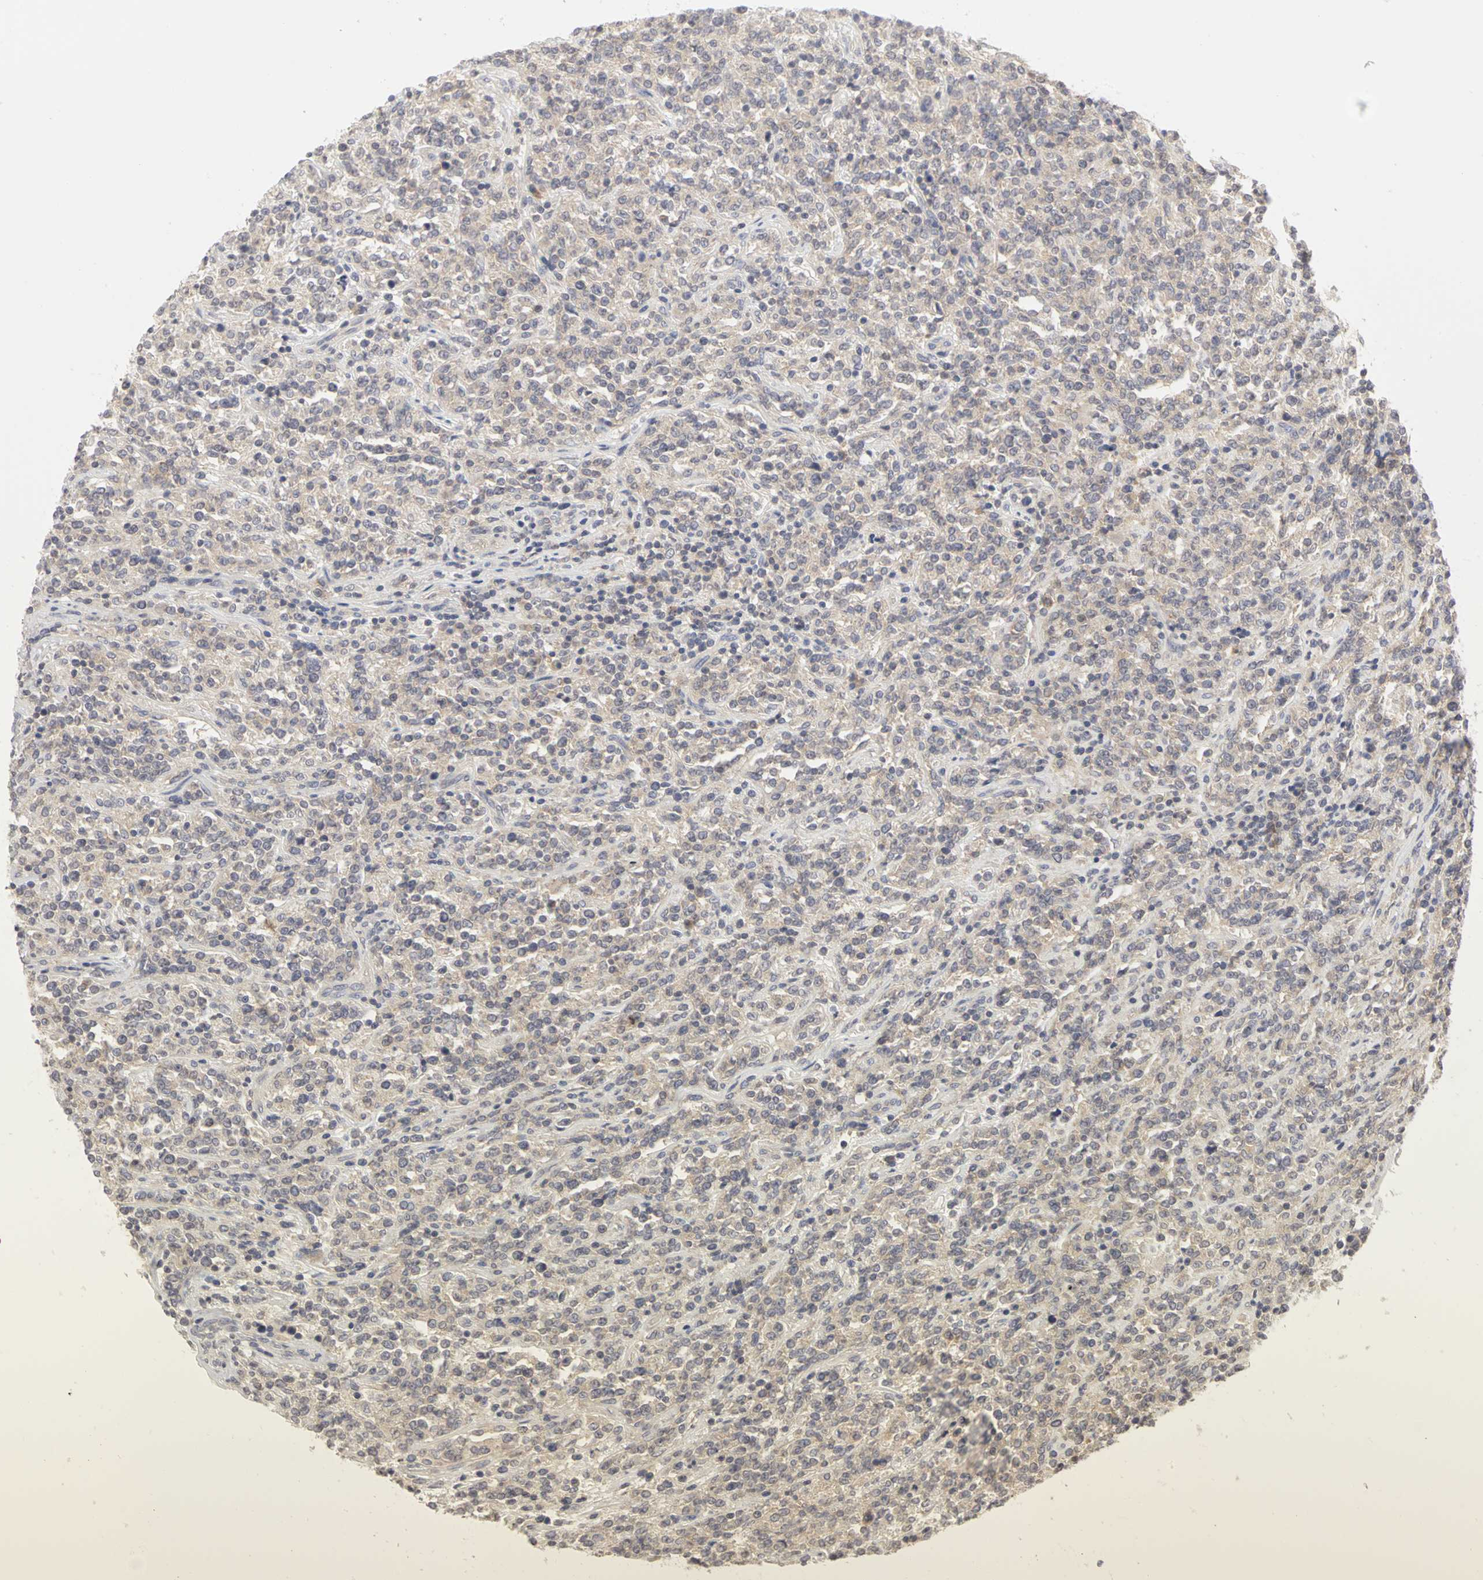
{"staining": {"intensity": "weak", "quantity": "25%-75%", "location": "cytoplasmic/membranous"}, "tissue": "lymphoma", "cell_type": "Tumor cells", "image_type": "cancer", "snomed": [{"axis": "morphology", "description": "Malignant lymphoma, non-Hodgkin's type, High grade"}, {"axis": "topography", "description": "Soft tissue"}], "caption": "A photomicrograph showing weak cytoplasmic/membranous positivity in about 25%-75% of tumor cells in high-grade malignant lymphoma, non-Hodgkin's type, as visualized by brown immunohistochemical staining.", "gene": "IRAK1", "patient": {"sex": "male", "age": 18}}